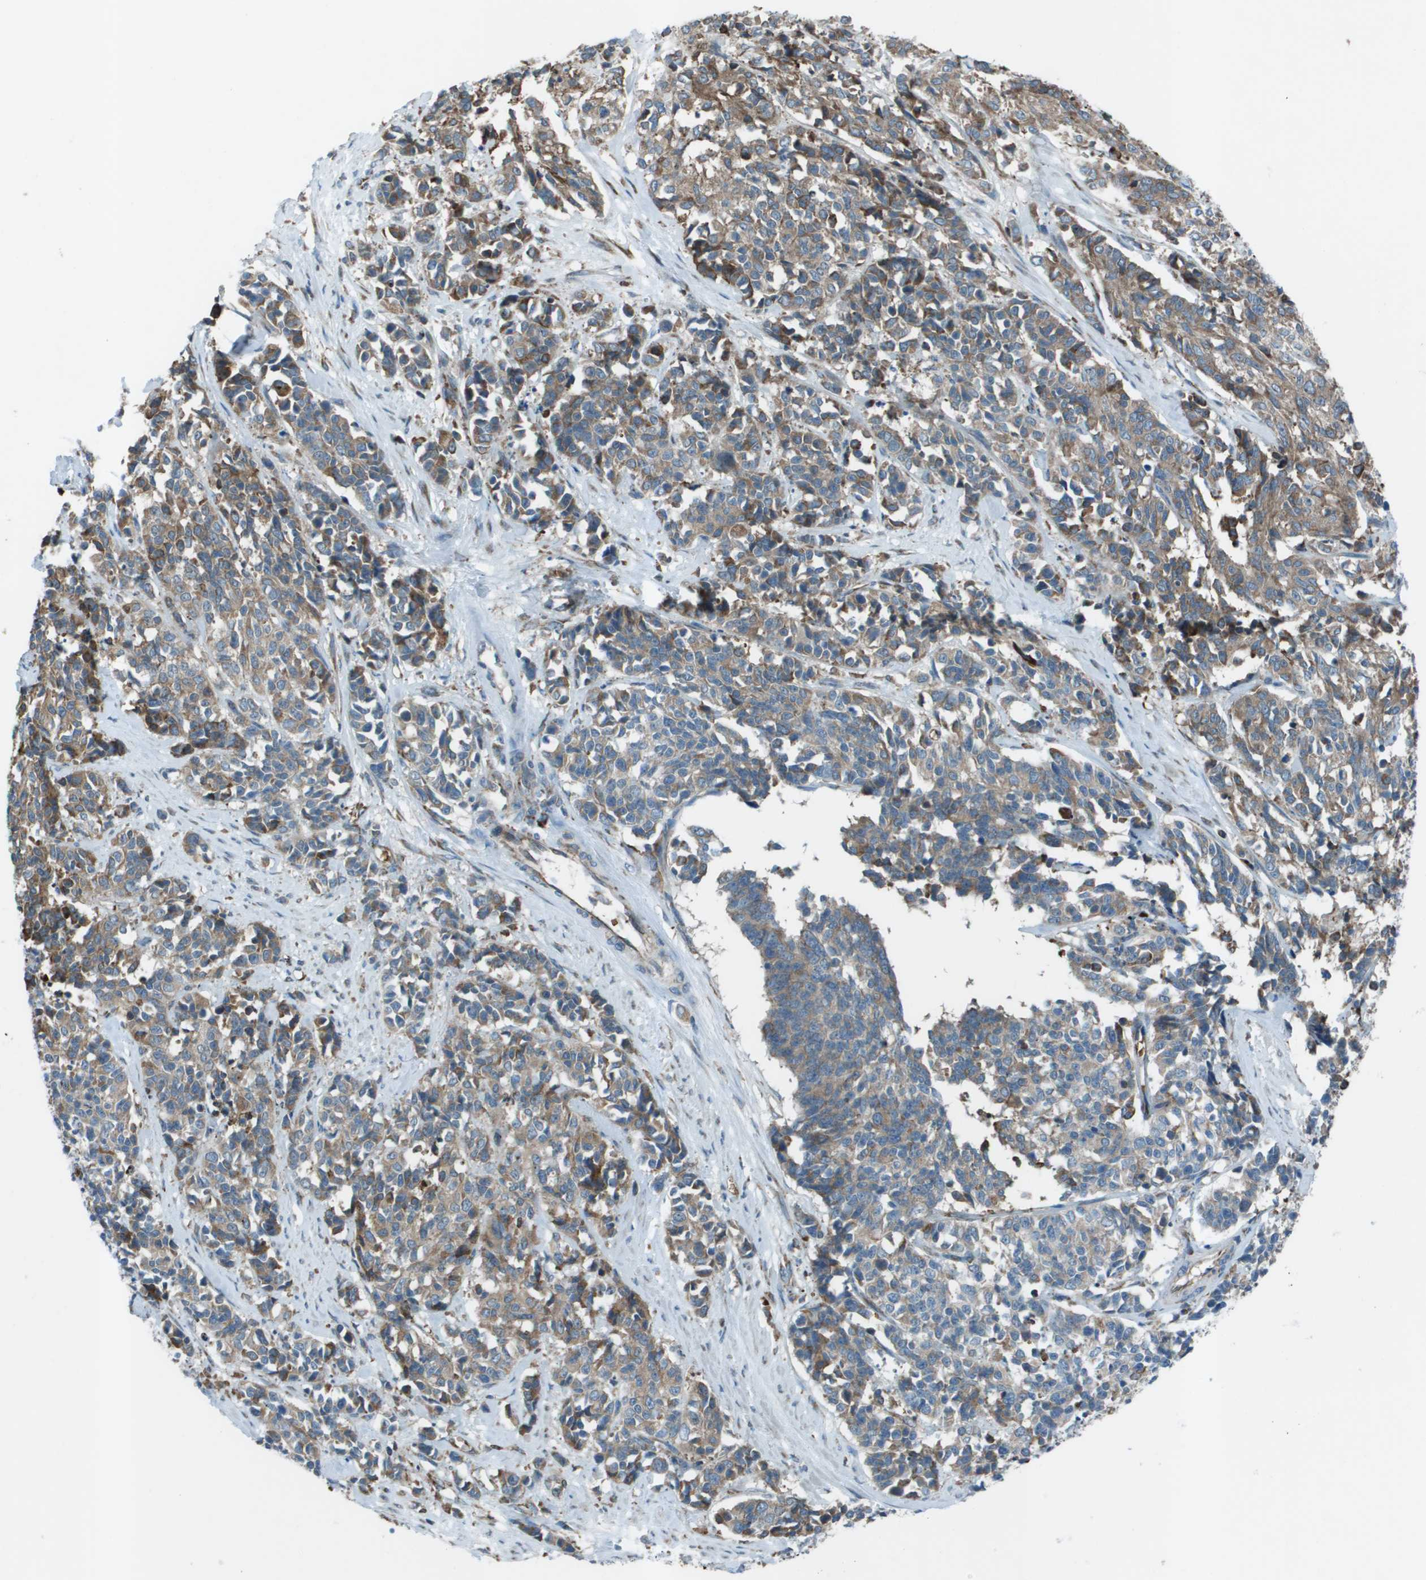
{"staining": {"intensity": "moderate", "quantity": "25%-75%", "location": "cytoplasmic/membranous"}, "tissue": "cervical cancer", "cell_type": "Tumor cells", "image_type": "cancer", "snomed": [{"axis": "morphology", "description": "Squamous cell carcinoma, NOS"}, {"axis": "topography", "description": "Cervix"}], "caption": "Cervical cancer (squamous cell carcinoma) stained for a protein displays moderate cytoplasmic/membranous positivity in tumor cells.", "gene": "UTS2", "patient": {"sex": "female", "age": 35}}